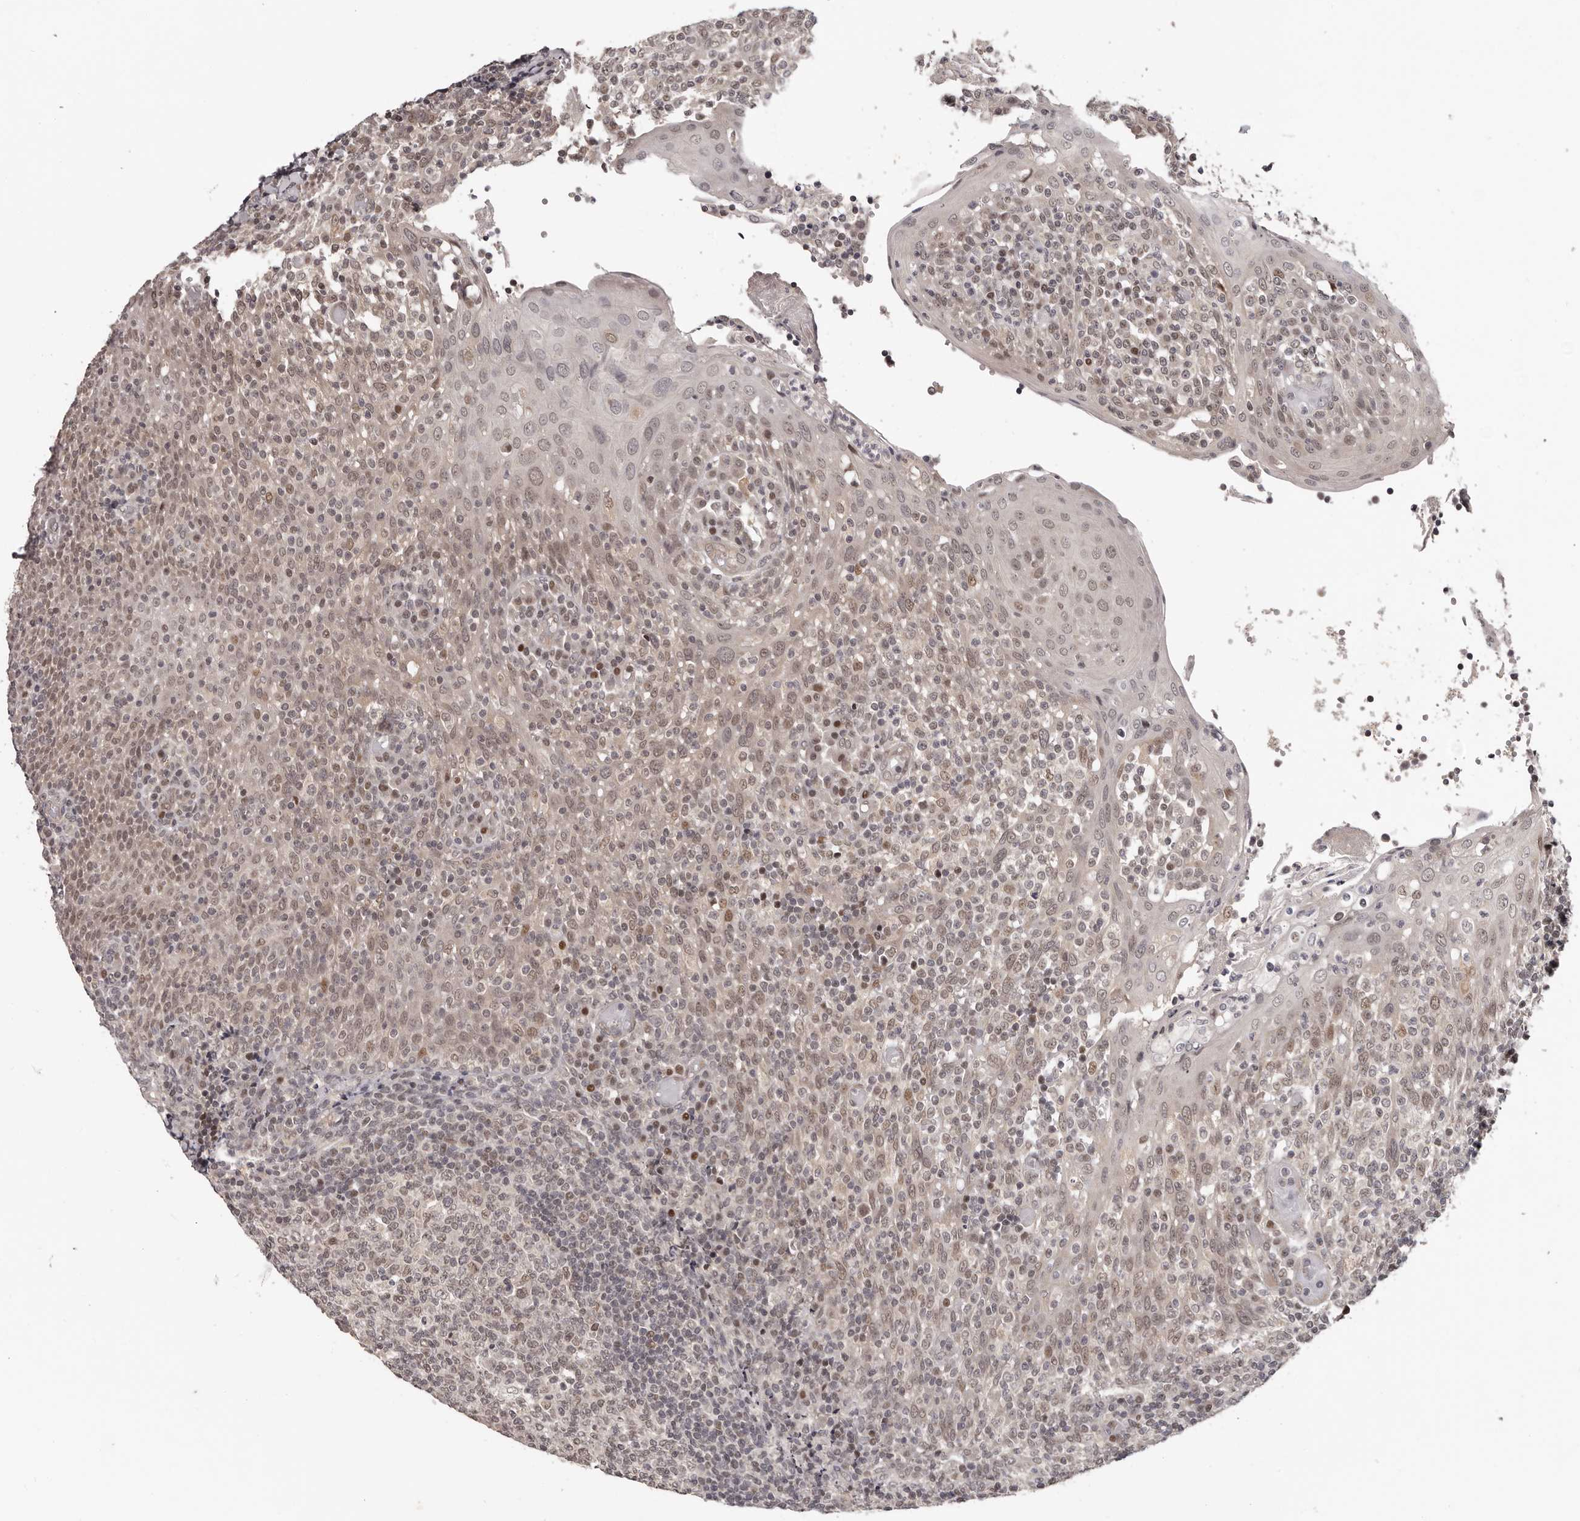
{"staining": {"intensity": "weak", "quantity": "25%-75%", "location": "nuclear"}, "tissue": "tonsil", "cell_type": "Germinal center cells", "image_type": "normal", "snomed": [{"axis": "morphology", "description": "Normal tissue, NOS"}, {"axis": "topography", "description": "Tonsil"}], "caption": "Immunohistochemical staining of benign tonsil shows low levels of weak nuclear expression in approximately 25%-75% of germinal center cells.", "gene": "TBX5", "patient": {"sex": "female", "age": 19}}